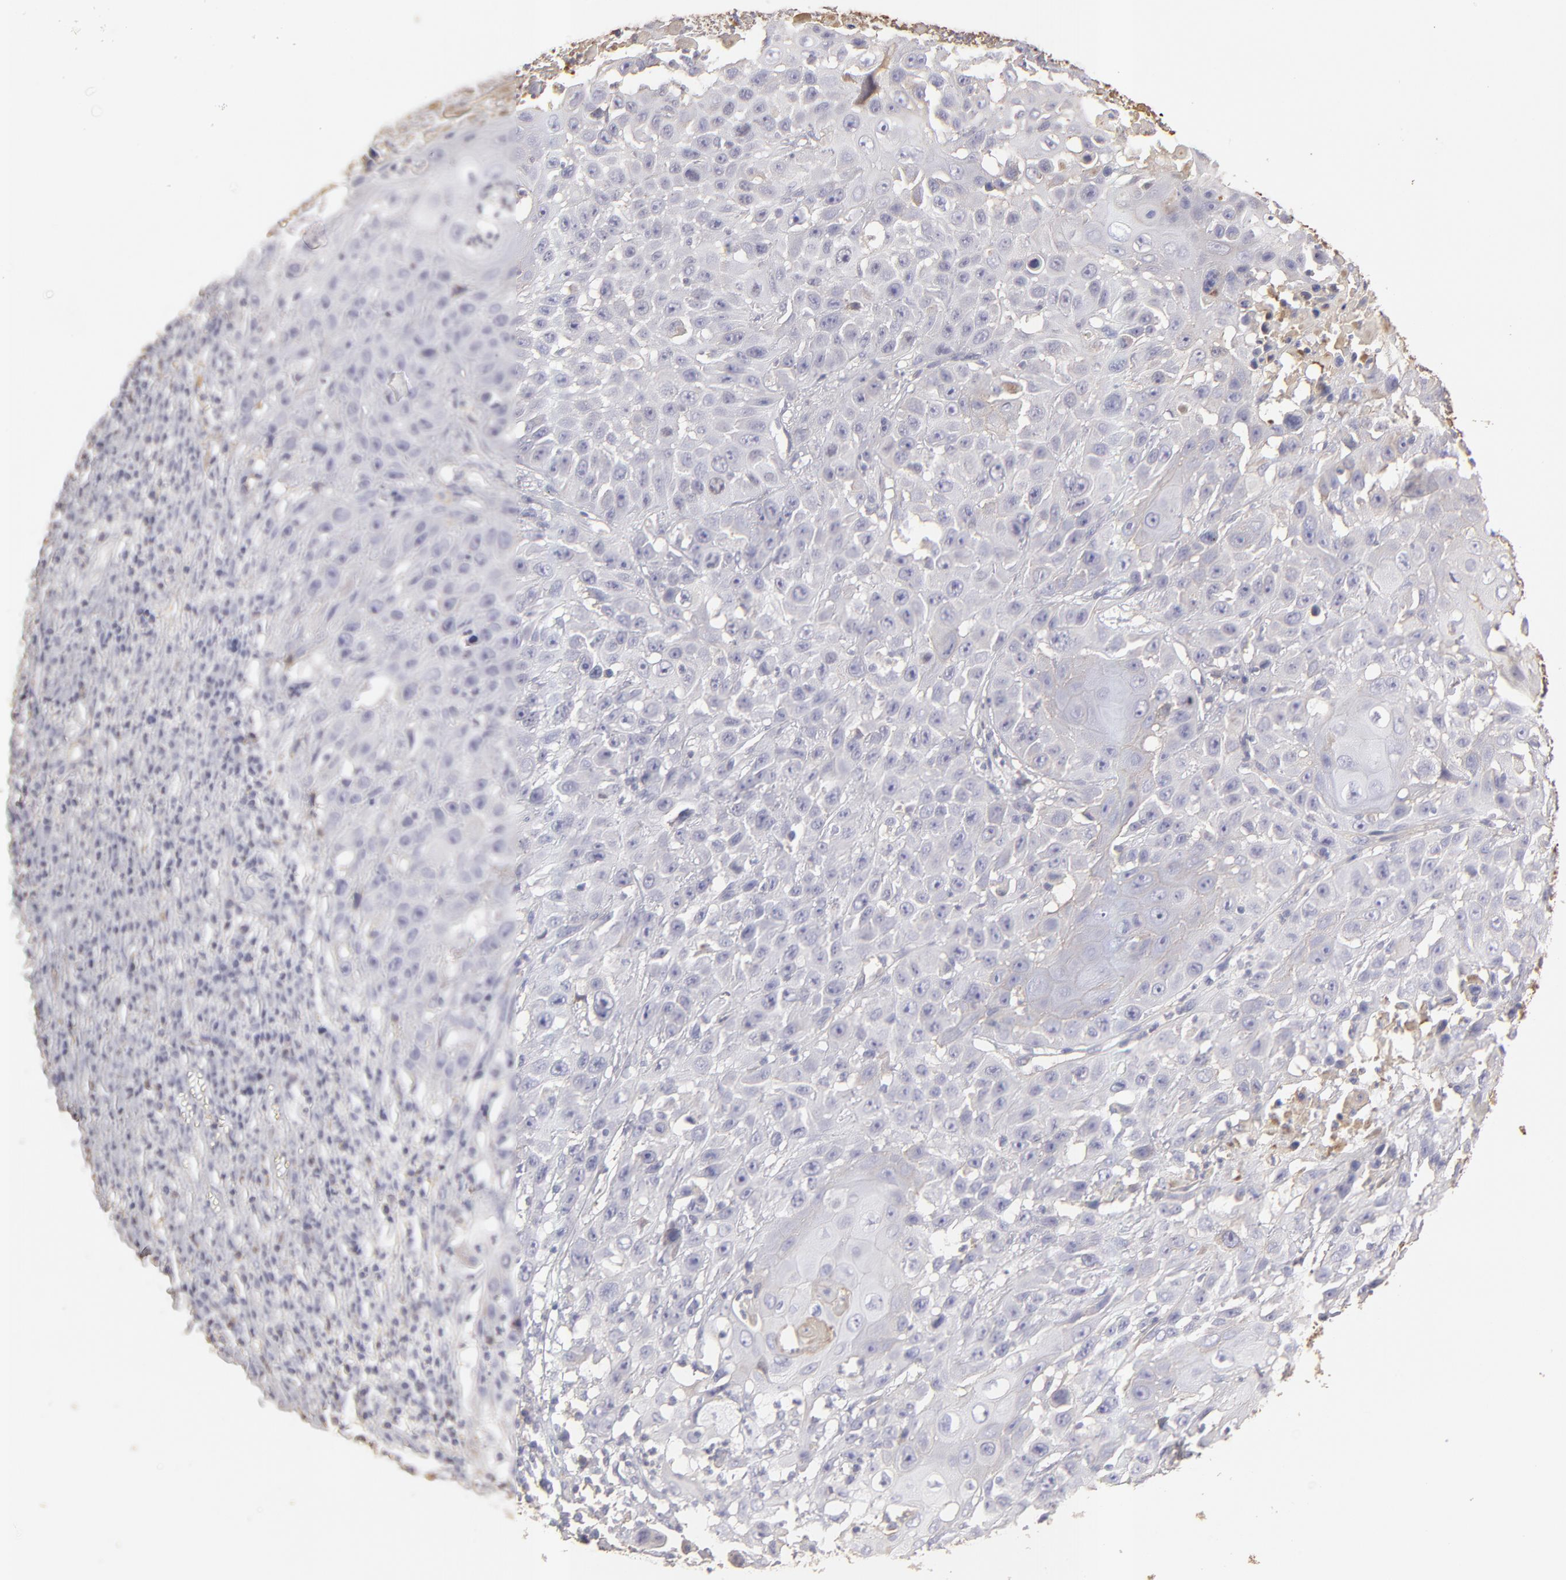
{"staining": {"intensity": "negative", "quantity": "none", "location": "none"}, "tissue": "cervical cancer", "cell_type": "Tumor cells", "image_type": "cancer", "snomed": [{"axis": "morphology", "description": "Squamous cell carcinoma, NOS"}, {"axis": "topography", "description": "Cervix"}], "caption": "A photomicrograph of cervical cancer stained for a protein reveals no brown staining in tumor cells. Nuclei are stained in blue.", "gene": "ABCC4", "patient": {"sex": "female", "age": 39}}